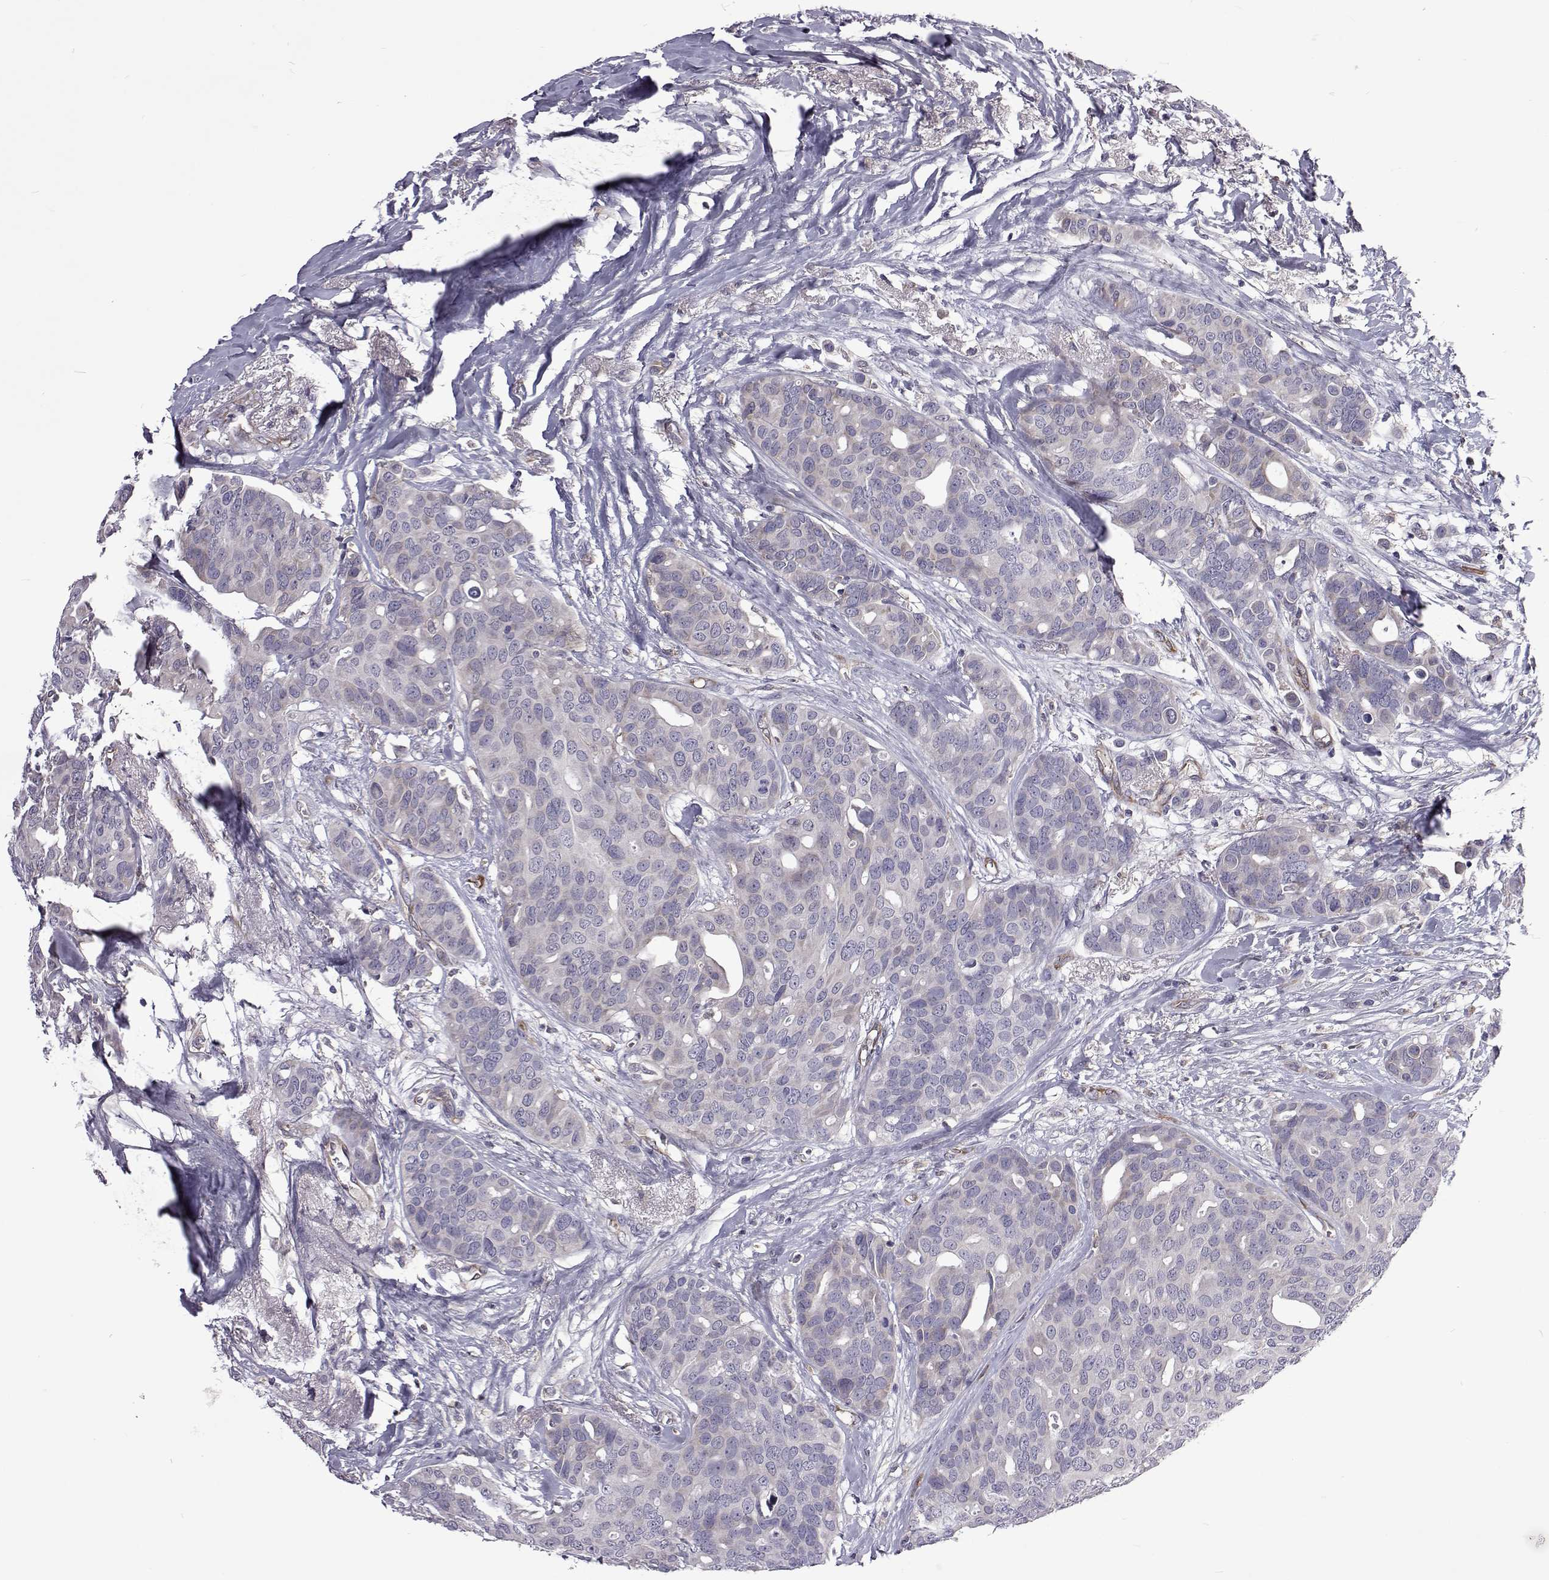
{"staining": {"intensity": "negative", "quantity": "none", "location": "none"}, "tissue": "breast cancer", "cell_type": "Tumor cells", "image_type": "cancer", "snomed": [{"axis": "morphology", "description": "Duct carcinoma"}, {"axis": "topography", "description": "Breast"}], "caption": "A high-resolution photomicrograph shows IHC staining of breast infiltrating ductal carcinoma, which shows no significant staining in tumor cells.", "gene": "TCF15", "patient": {"sex": "female", "age": 54}}